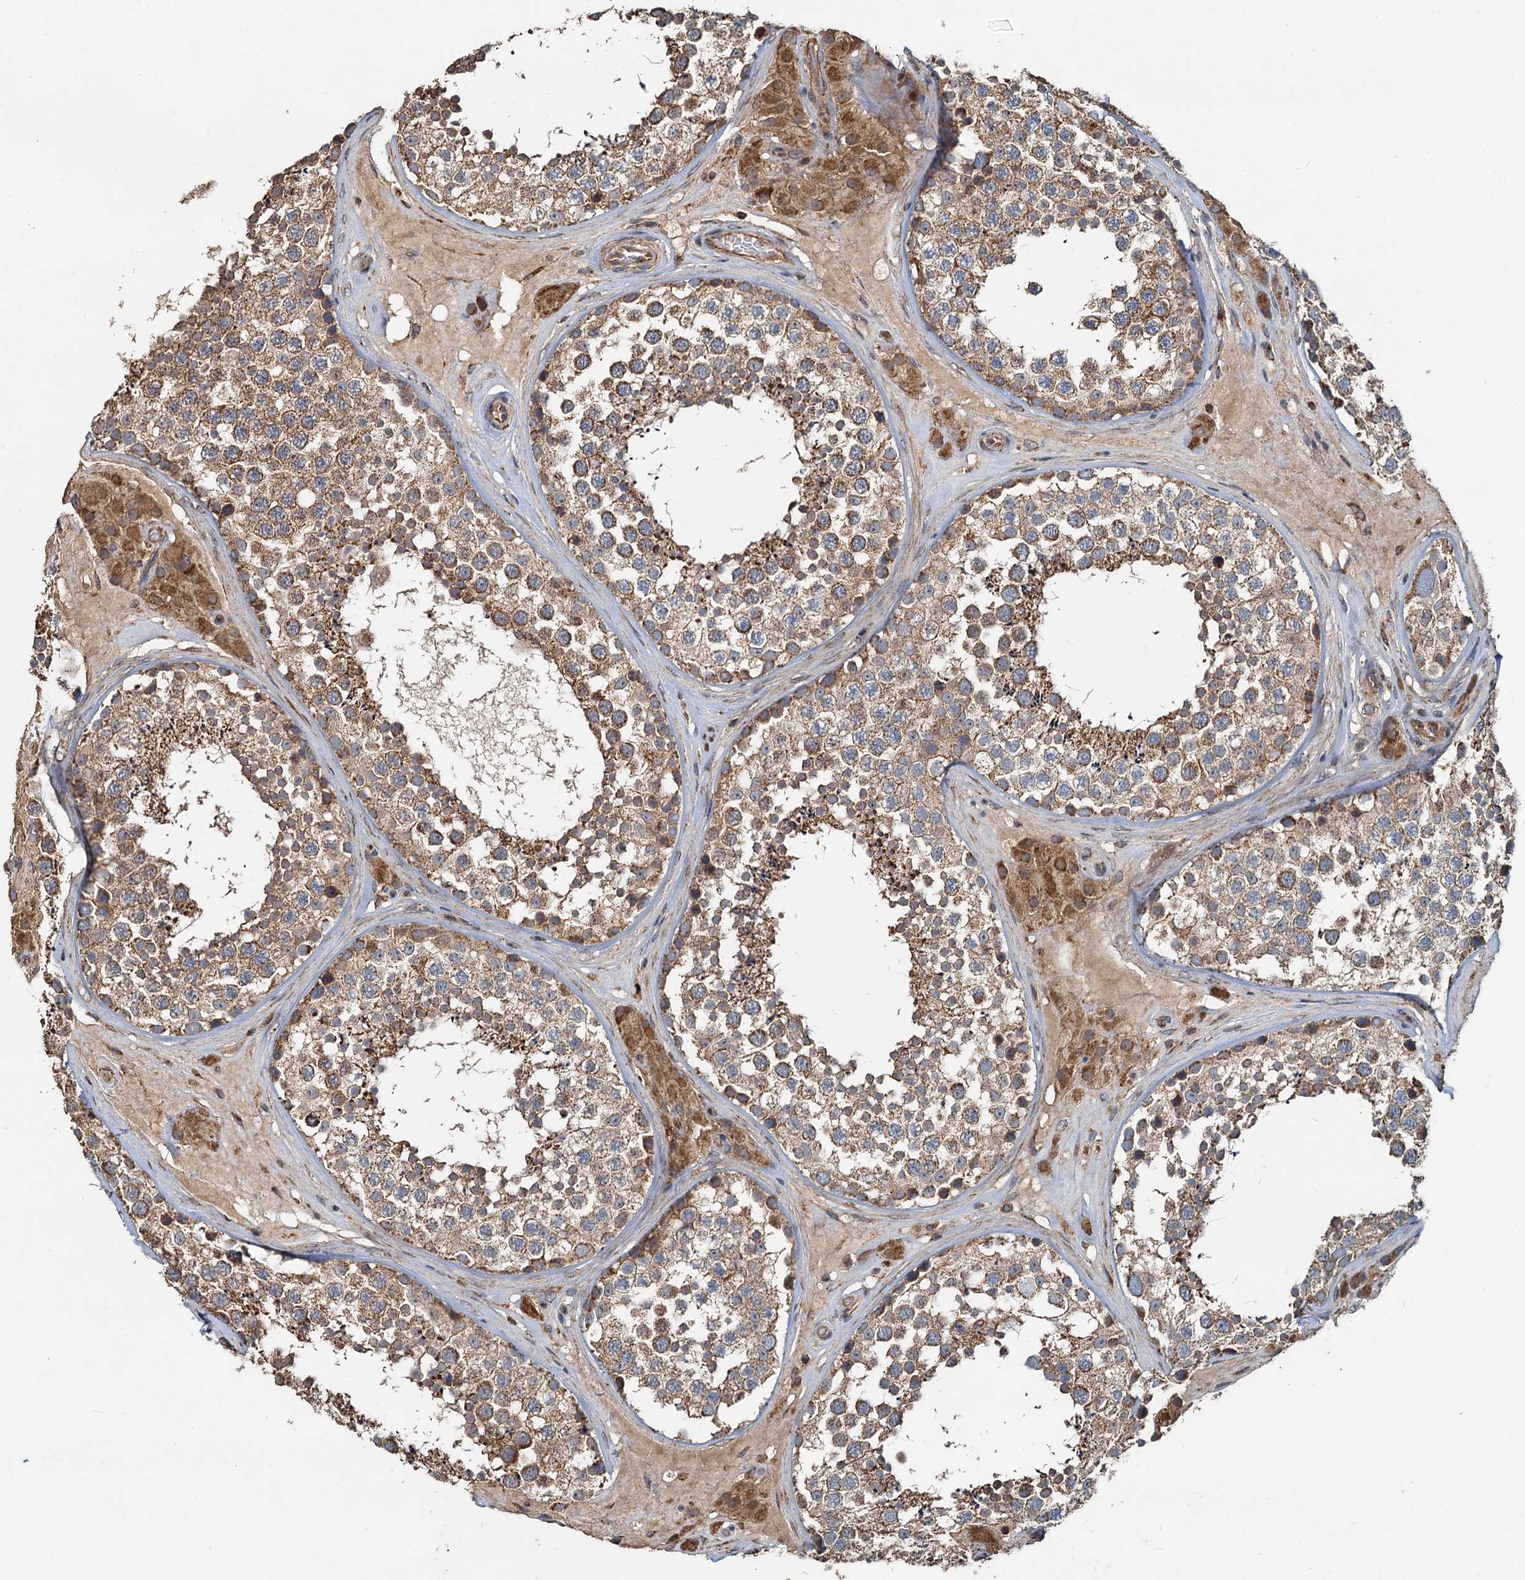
{"staining": {"intensity": "moderate", "quantity": ">75%", "location": "cytoplasmic/membranous"}, "tissue": "testis", "cell_type": "Cells in seminiferous ducts", "image_type": "normal", "snomed": [{"axis": "morphology", "description": "Normal tissue, NOS"}, {"axis": "topography", "description": "Testis"}], "caption": "A photomicrograph of human testis stained for a protein displays moderate cytoplasmic/membranous brown staining in cells in seminiferous ducts. The staining was performed using DAB (3,3'-diaminobenzidine), with brown indicating positive protein expression. Nuclei are stained blue with hematoxylin.", "gene": "SDS", "patient": {"sex": "male", "age": 46}}